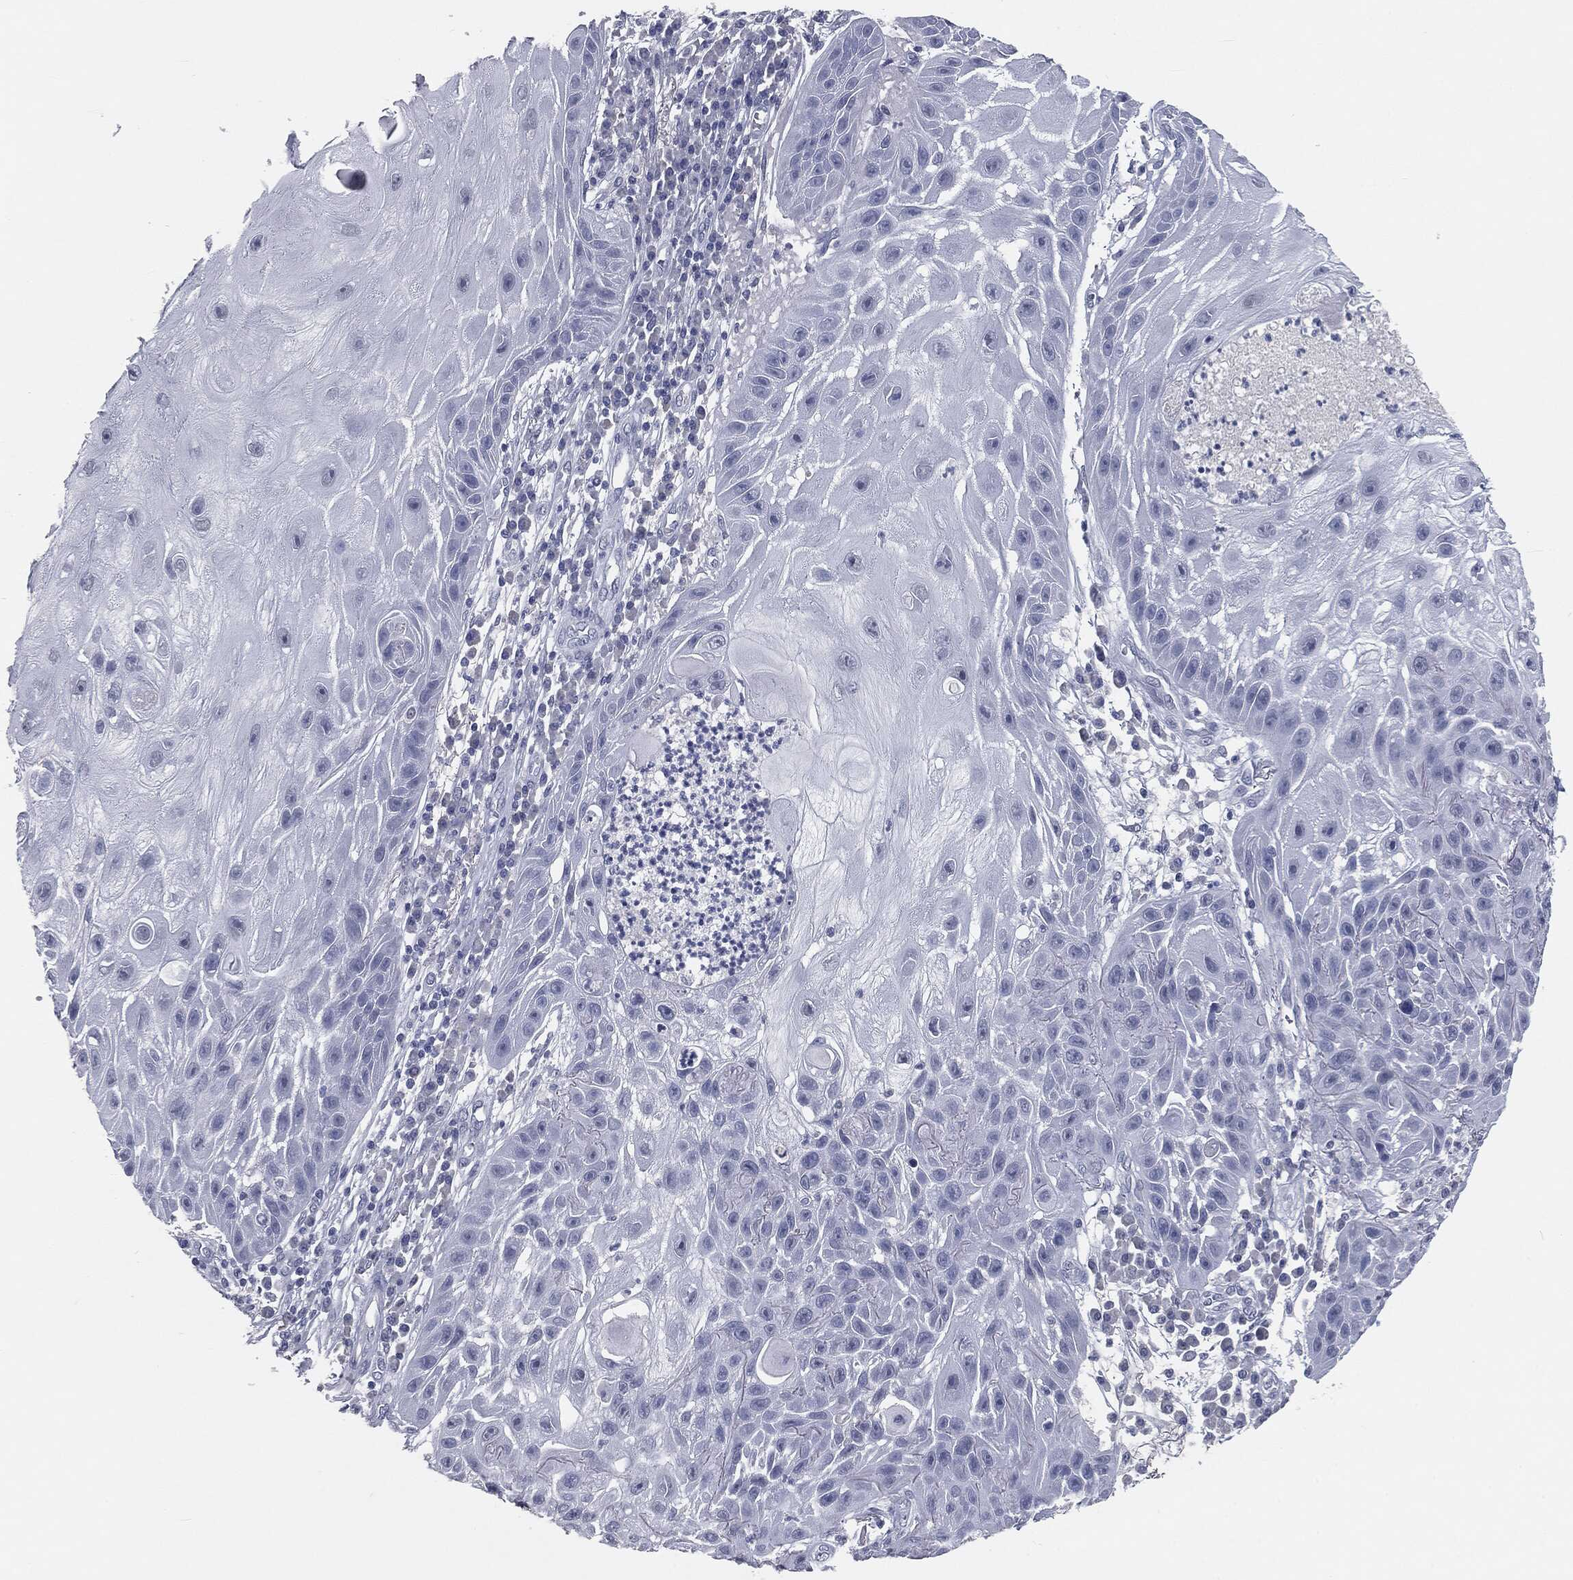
{"staining": {"intensity": "negative", "quantity": "none", "location": "none"}, "tissue": "skin cancer", "cell_type": "Tumor cells", "image_type": "cancer", "snomed": [{"axis": "morphology", "description": "Normal tissue, NOS"}, {"axis": "morphology", "description": "Squamous cell carcinoma, NOS"}, {"axis": "topography", "description": "Skin"}], "caption": "DAB (3,3'-diaminobenzidine) immunohistochemical staining of skin squamous cell carcinoma demonstrates no significant staining in tumor cells. (DAB immunohistochemistry, high magnification).", "gene": "PRAME", "patient": {"sex": "male", "age": 79}}